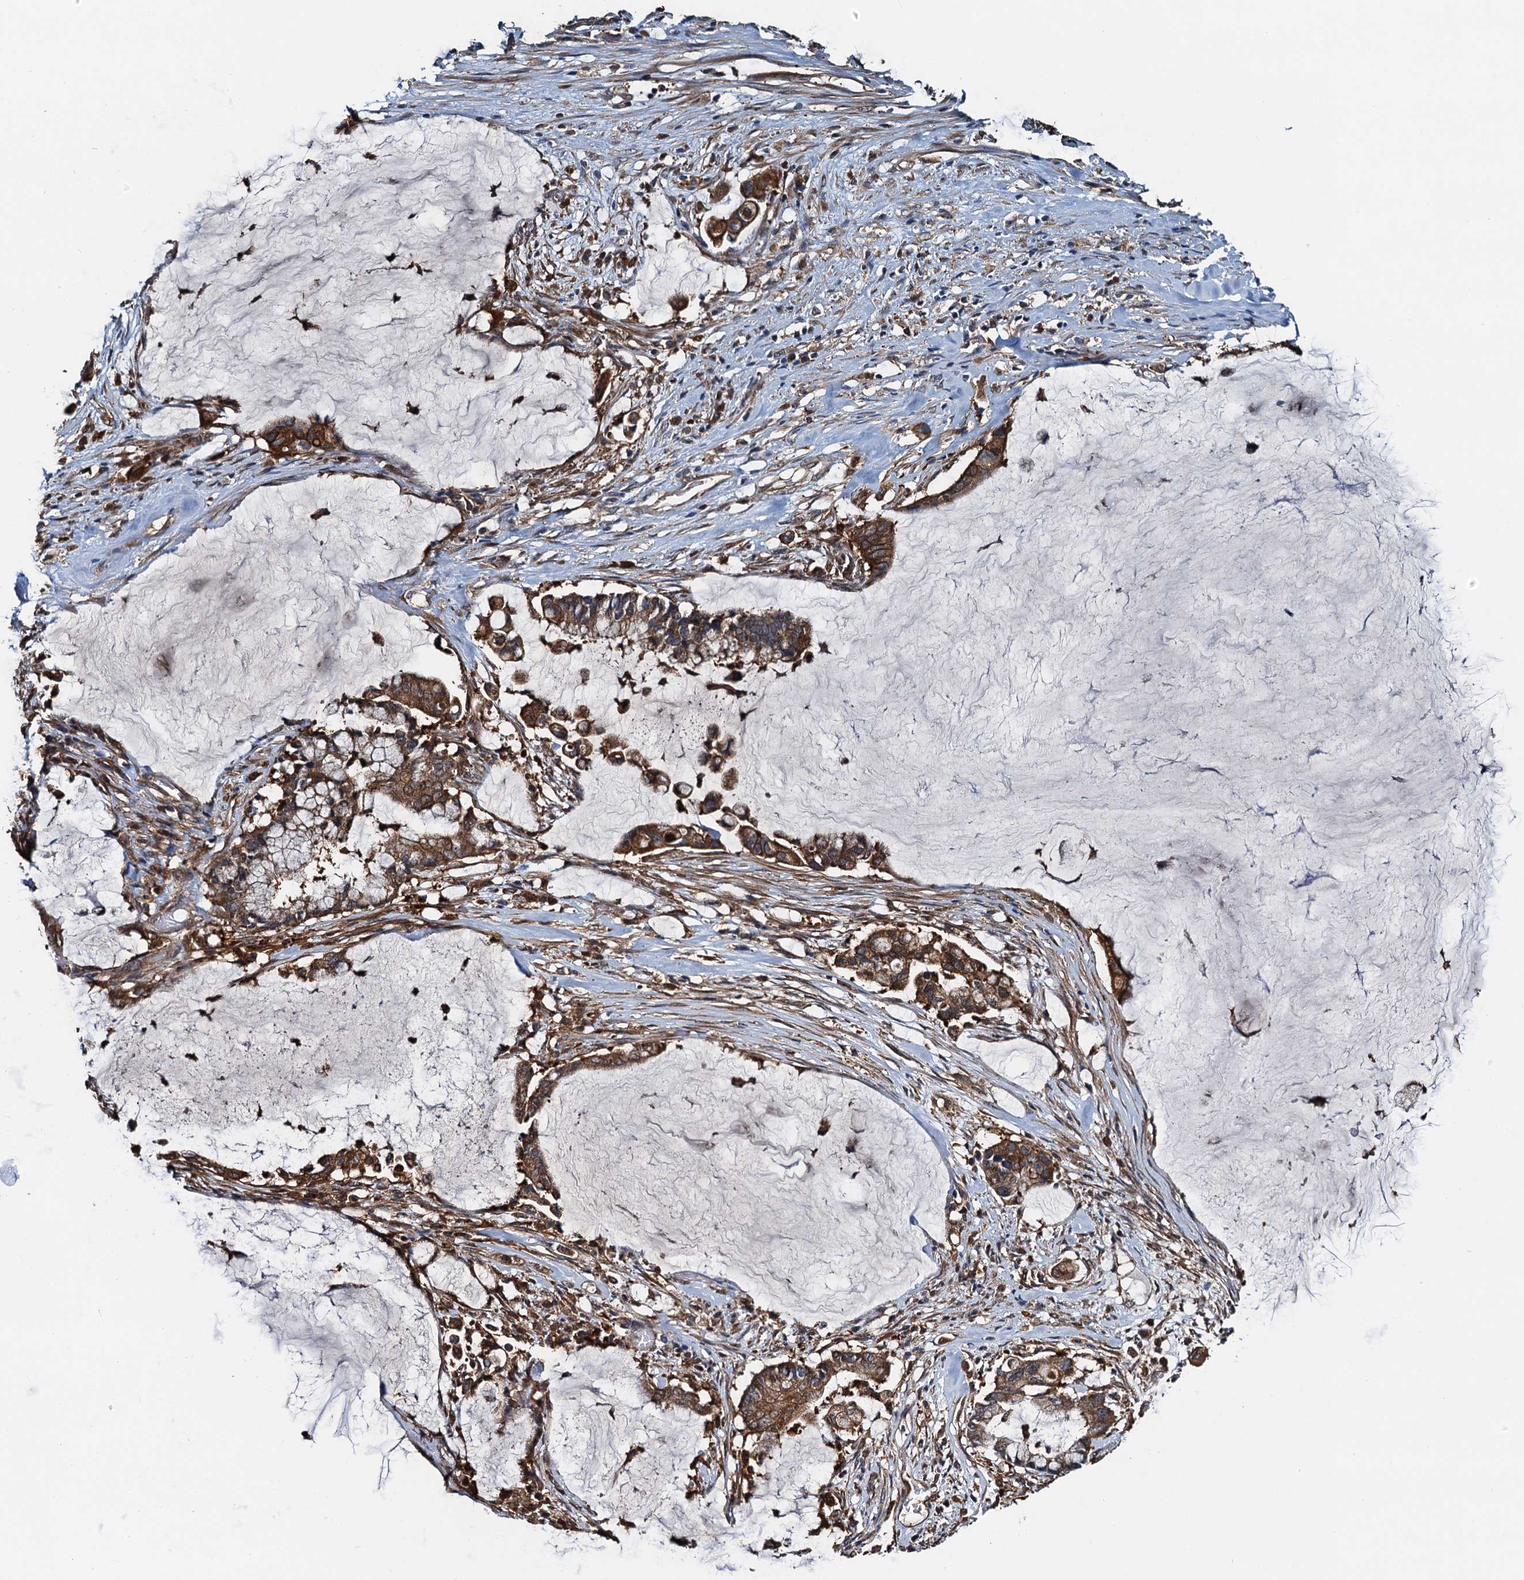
{"staining": {"intensity": "moderate", "quantity": ">75%", "location": "cytoplasmic/membranous"}, "tissue": "pancreatic cancer", "cell_type": "Tumor cells", "image_type": "cancer", "snomed": [{"axis": "morphology", "description": "Adenocarcinoma, NOS"}, {"axis": "topography", "description": "Pancreas"}], "caption": "Pancreatic cancer tissue exhibits moderate cytoplasmic/membranous positivity in about >75% of tumor cells Using DAB (brown) and hematoxylin (blue) stains, captured at high magnification using brightfield microscopy.", "gene": "USP6NL", "patient": {"sex": "male", "age": 41}}